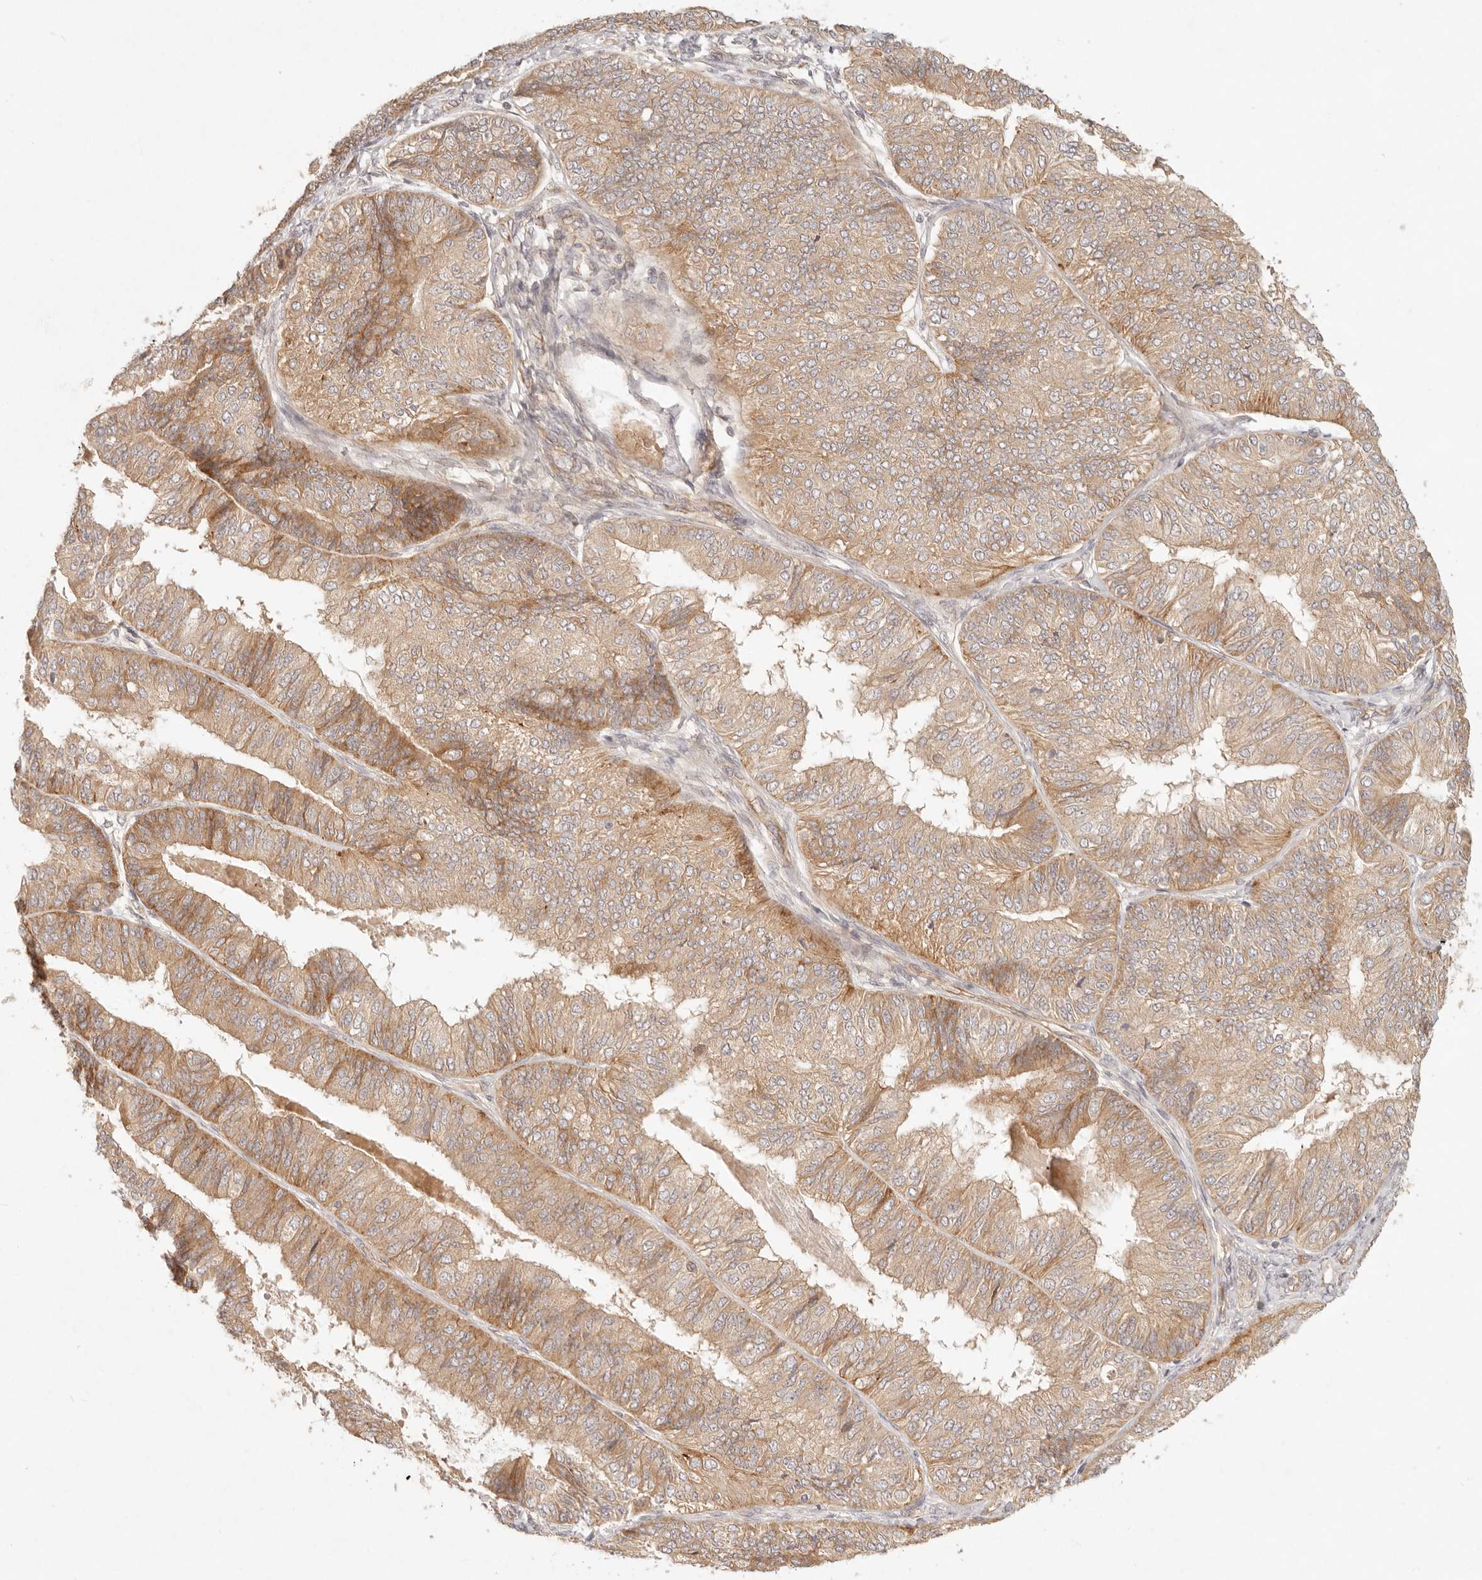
{"staining": {"intensity": "moderate", "quantity": ">75%", "location": "cytoplasmic/membranous"}, "tissue": "endometrial cancer", "cell_type": "Tumor cells", "image_type": "cancer", "snomed": [{"axis": "morphology", "description": "Adenocarcinoma, NOS"}, {"axis": "topography", "description": "Endometrium"}], "caption": "A brown stain shows moderate cytoplasmic/membranous staining of a protein in adenocarcinoma (endometrial) tumor cells.", "gene": "PPP1R3B", "patient": {"sex": "female", "age": 58}}